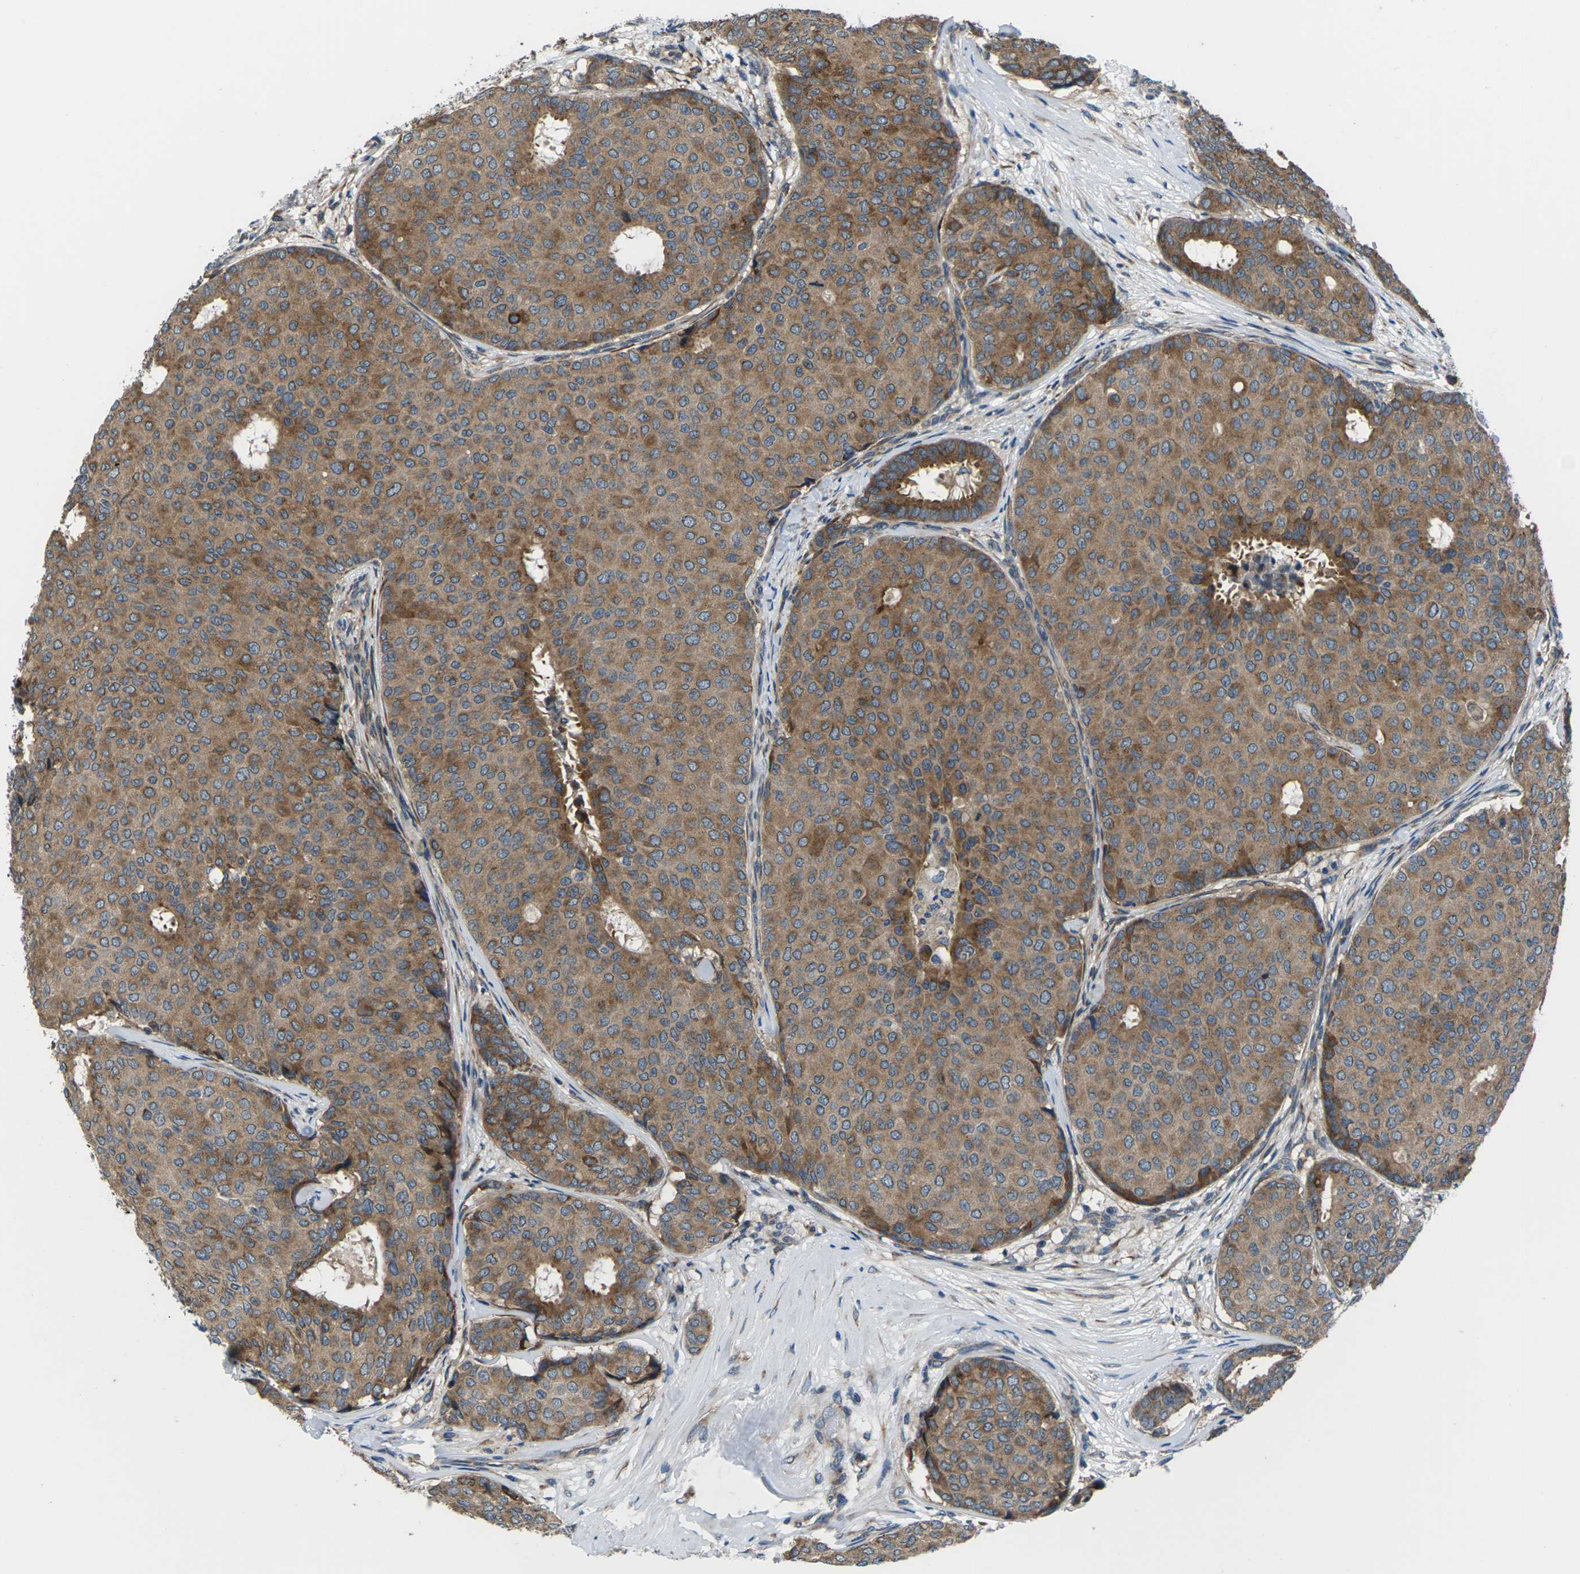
{"staining": {"intensity": "moderate", "quantity": ">75%", "location": "cytoplasmic/membranous"}, "tissue": "breast cancer", "cell_type": "Tumor cells", "image_type": "cancer", "snomed": [{"axis": "morphology", "description": "Duct carcinoma"}, {"axis": "topography", "description": "Breast"}], "caption": "Moderate cytoplasmic/membranous protein positivity is identified in approximately >75% of tumor cells in invasive ductal carcinoma (breast). The protein of interest is stained brown, and the nuclei are stained in blue (DAB (3,3'-diaminobenzidine) IHC with brightfield microscopy, high magnification).", "gene": "GABRP", "patient": {"sex": "female", "age": 75}}